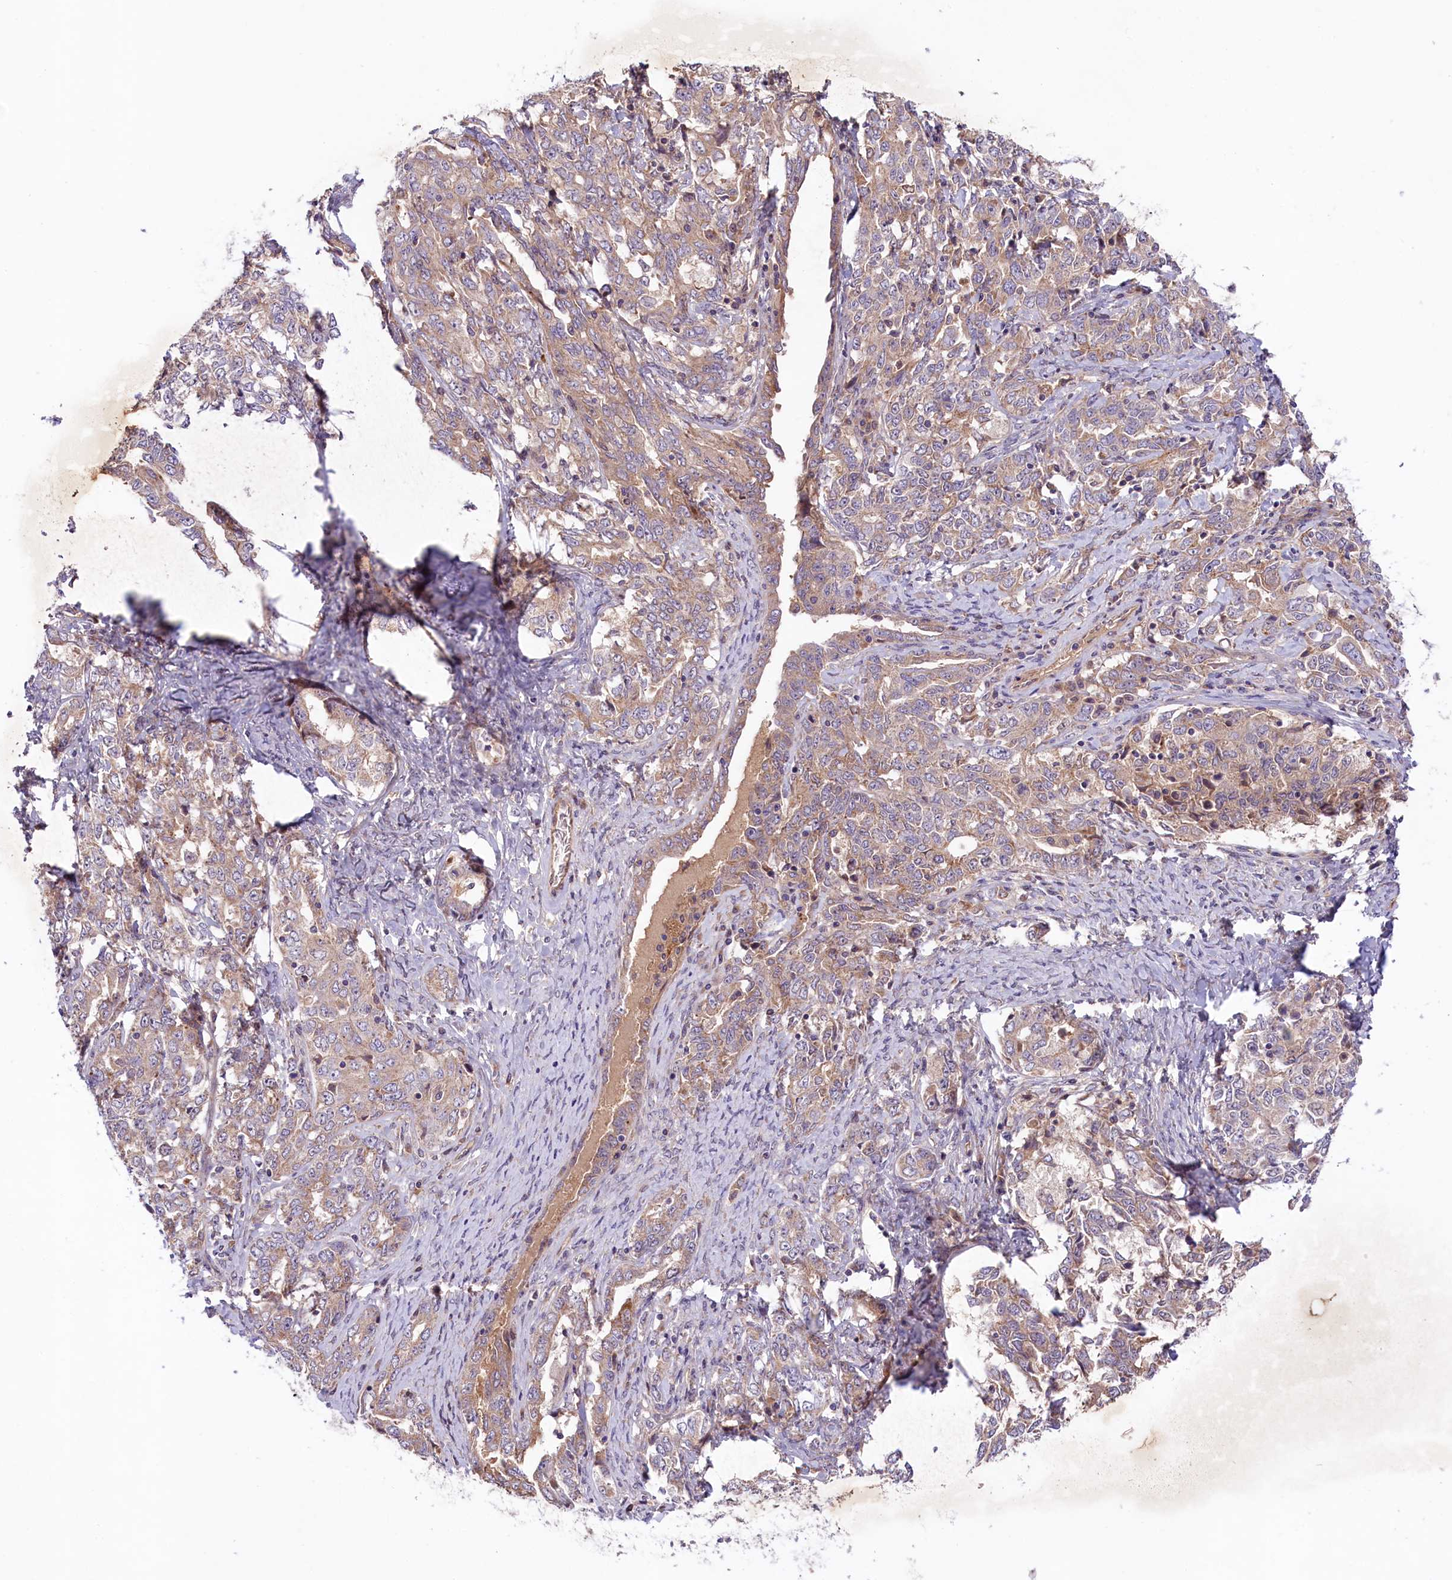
{"staining": {"intensity": "weak", "quantity": "25%-75%", "location": "cytoplasmic/membranous"}, "tissue": "ovarian cancer", "cell_type": "Tumor cells", "image_type": "cancer", "snomed": [{"axis": "morphology", "description": "Carcinoma, endometroid"}, {"axis": "topography", "description": "Ovary"}], "caption": "Endometroid carcinoma (ovarian) was stained to show a protein in brown. There is low levels of weak cytoplasmic/membranous positivity in approximately 25%-75% of tumor cells.", "gene": "COG8", "patient": {"sex": "female", "age": 62}}